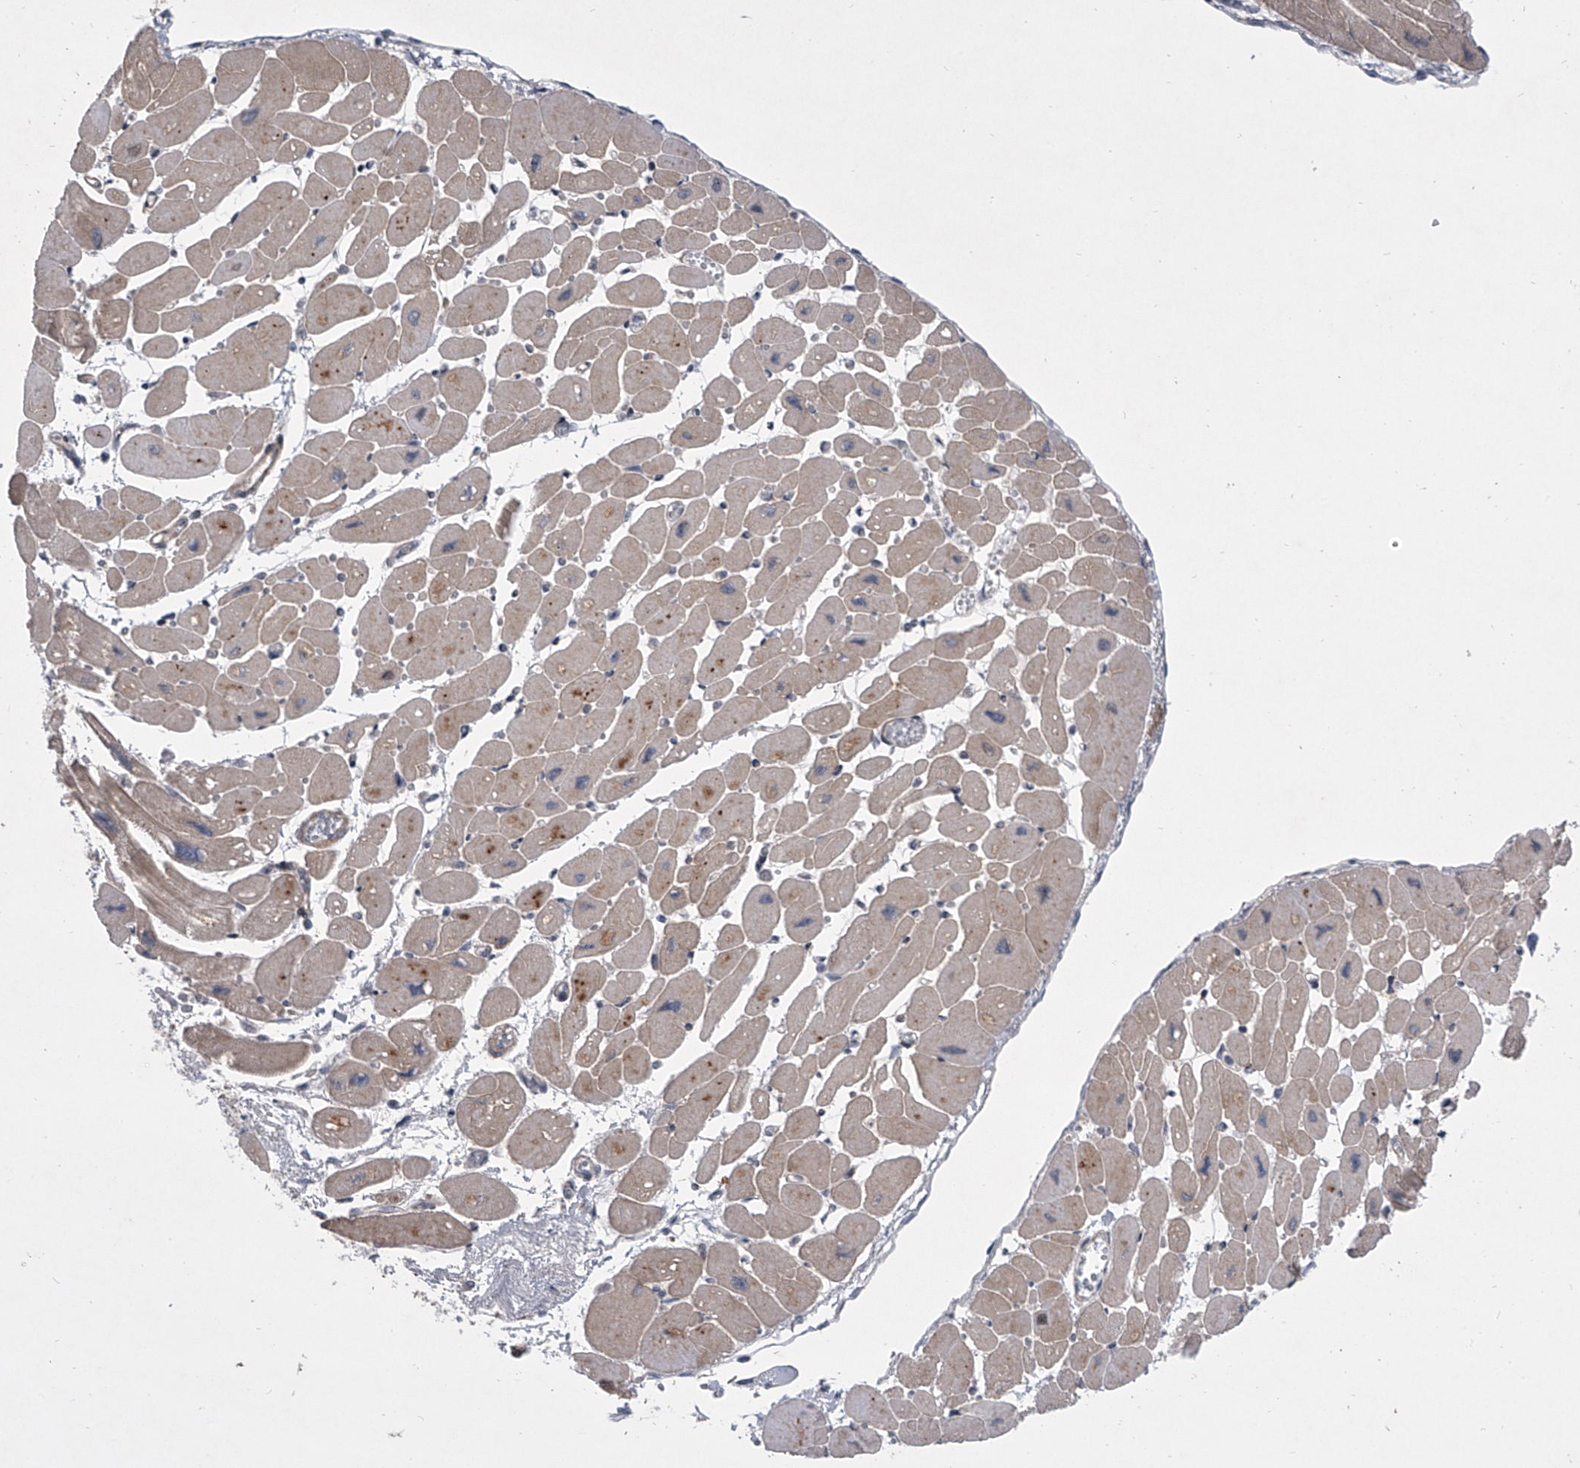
{"staining": {"intensity": "weak", "quantity": "25%-75%", "location": "cytoplasmic/membranous"}, "tissue": "heart muscle", "cell_type": "Cardiomyocytes", "image_type": "normal", "snomed": [{"axis": "morphology", "description": "Normal tissue, NOS"}, {"axis": "topography", "description": "Heart"}], "caption": "High-magnification brightfield microscopy of normal heart muscle stained with DAB (3,3'-diaminobenzidine) (brown) and counterstained with hematoxylin (blue). cardiomyocytes exhibit weak cytoplasmic/membranous expression is identified in about25%-75% of cells.", "gene": "HEATR6", "patient": {"sex": "female", "age": 54}}